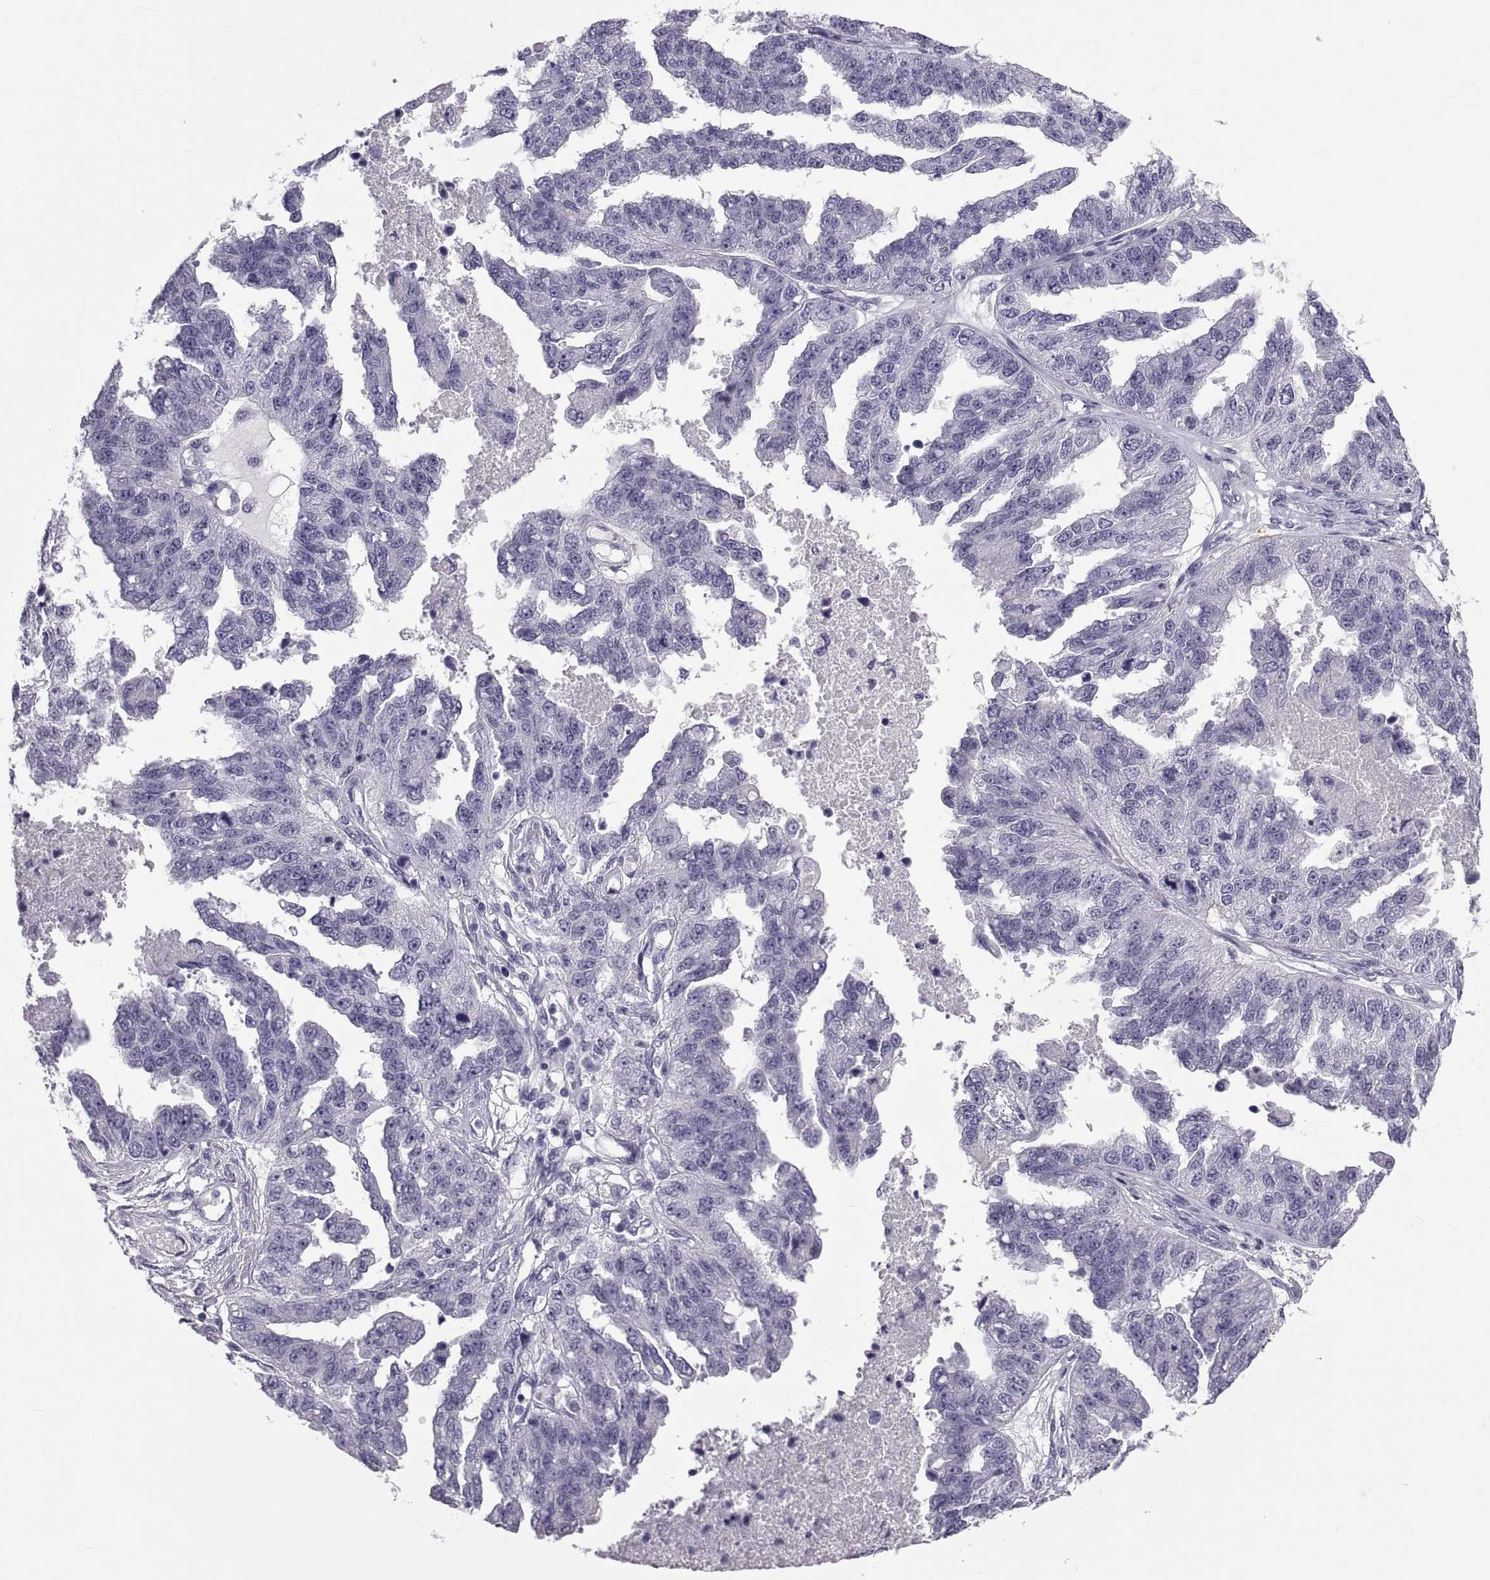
{"staining": {"intensity": "negative", "quantity": "none", "location": "none"}, "tissue": "ovarian cancer", "cell_type": "Tumor cells", "image_type": "cancer", "snomed": [{"axis": "morphology", "description": "Cystadenocarcinoma, serous, NOS"}, {"axis": "topography", "description": "Ovary"}], "caption": "High power microscopy micrograph of an immunohistochemistry (IHC) histopathology image of ovarian cancer (serous cystadenocarcinoma), revealing no significant positivity in tumor cells. (DAB (3,3'-diaminobenzidine) immunohistochemistry with hematoxylin counter stain).", "gene": "MAGEB1", "patient": {"sex": "female", "age": 58}}